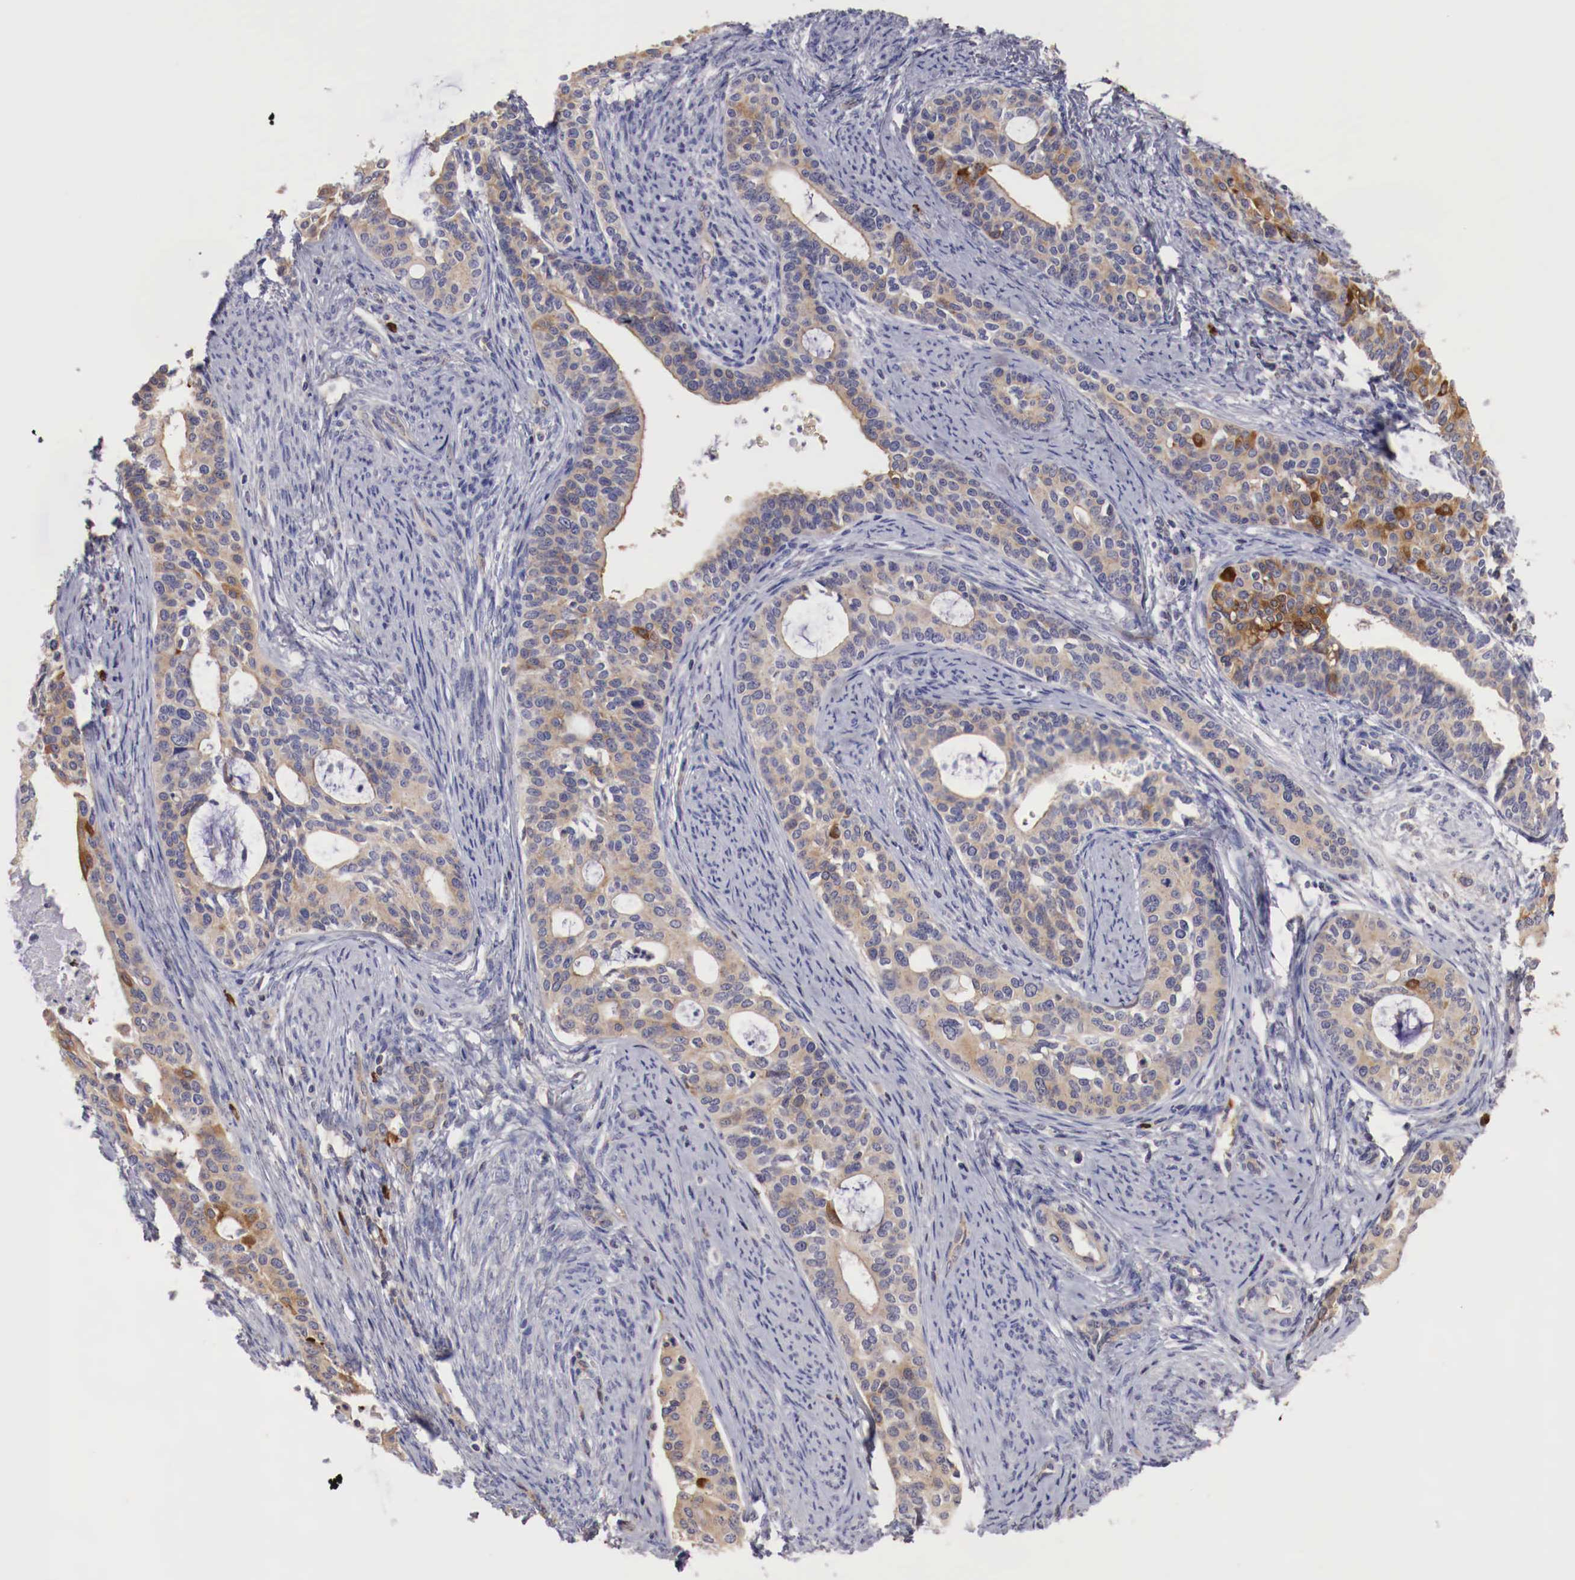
{"staining": {"intensity": "moderate", "quantity": "25%-75%", "location": "cytoplasmic/membranous"}, "tissue": "cervical cancer", "cell_type": "Tumor cells", "image_type": "cancer", "snomed": [{"axis": "morphology", "description": "Squamous cell carcinoma, NOS"}, {"axis": "topography", "description": "Cervix"}], "caption": "Cervical cancer stained for a protein (brown) shows moderate cytoplasmic/membranous positive expression in approximately 25%-75% of tumor cells.", "gene": "PITPNA", "patient": {"sex": "female", "age": 34}}